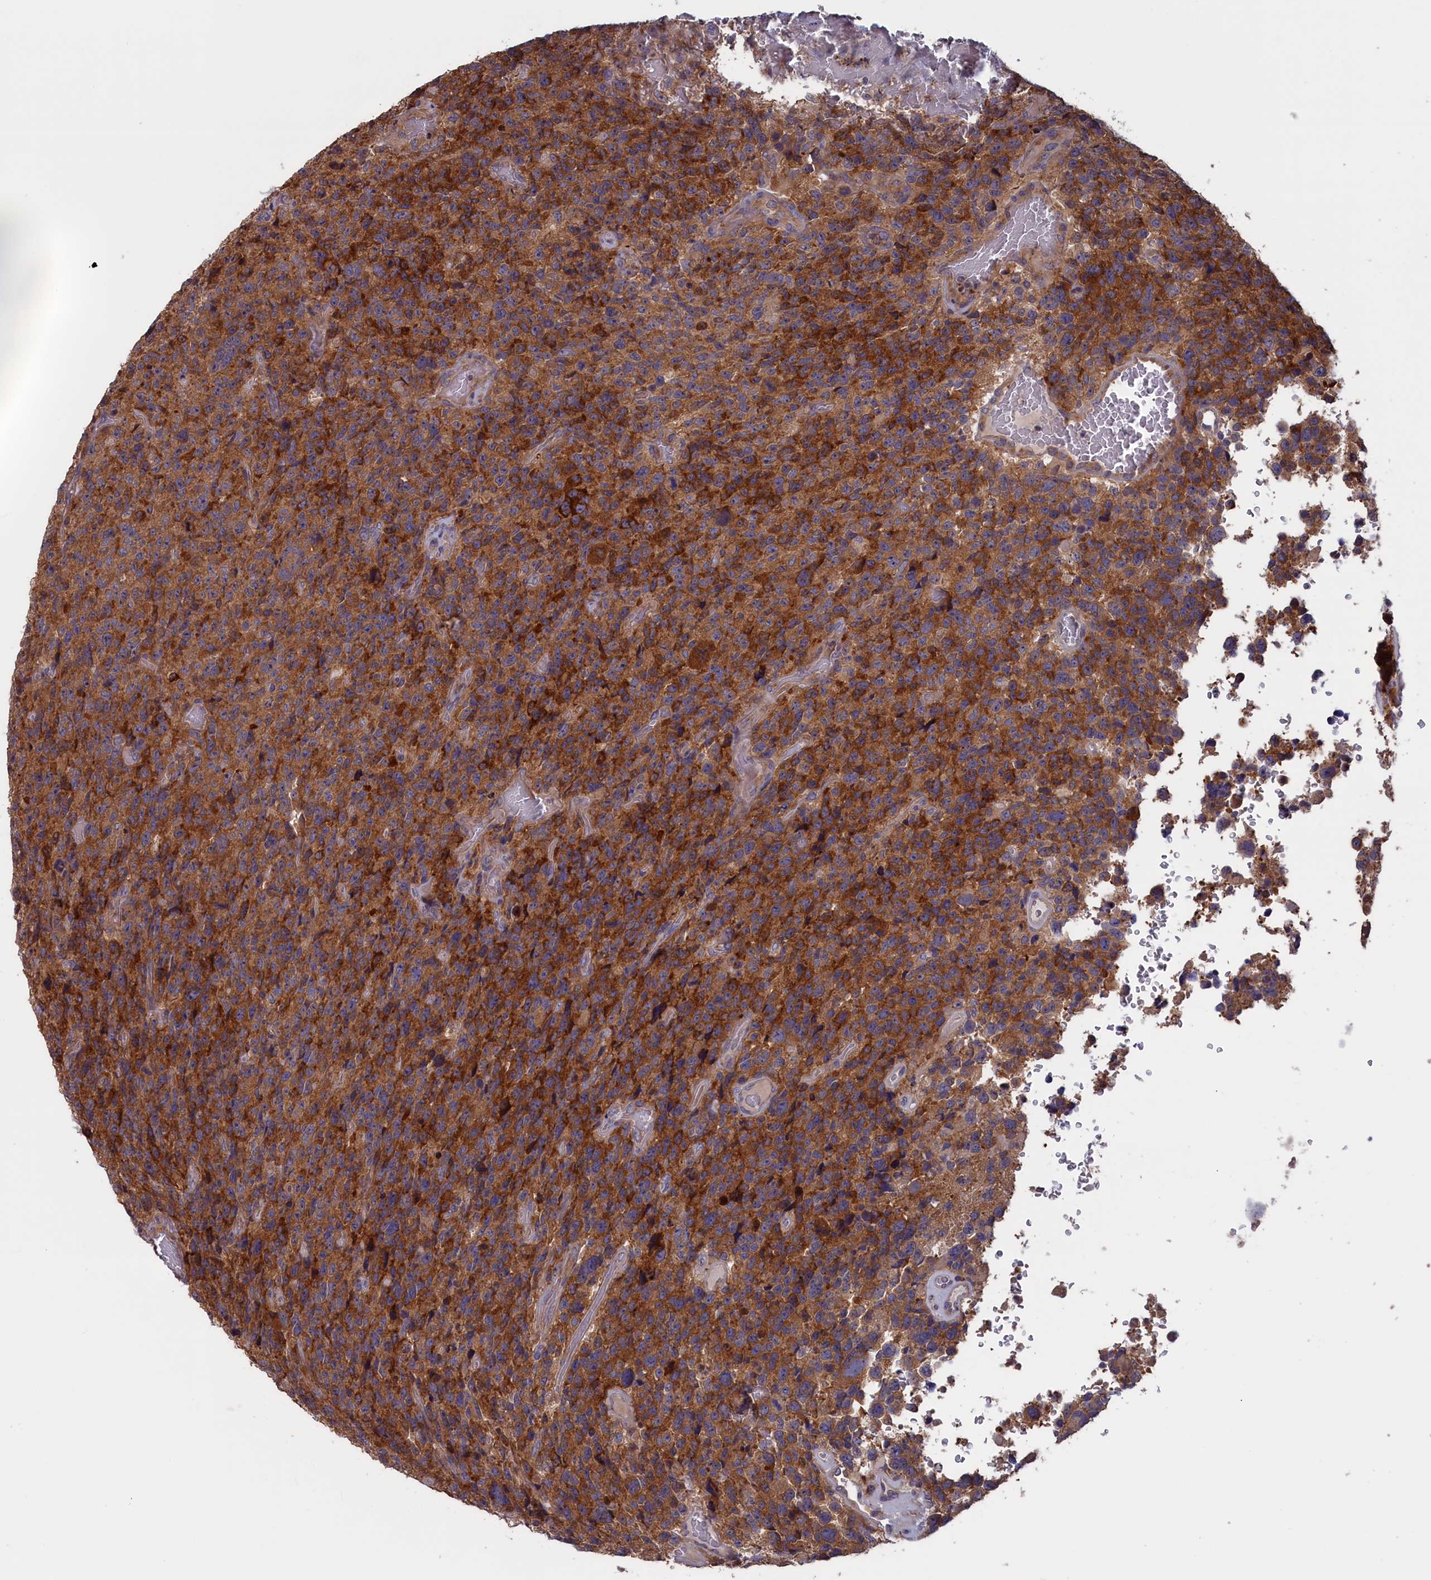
{"staining": {"intensity": "strong", "quantity": ">75%", "location": "cytoplasmic/membranous"}, "tissue": "glioma", "cell_type": "Tumor cells", "image_type": "cancer", "snomed": [{"axis": "morphology", "description": "Glioma, malignant, High grade"}, {"axis": "topography", "description": "Brain"}], "caption": "Human glioma stained with a brown dye reveals strong cytoplasmic/membranous positive staining in approximately >75% of tumor cells.", "gene": "CACTIN", "patient": {"sex": "male", "age": 69}}